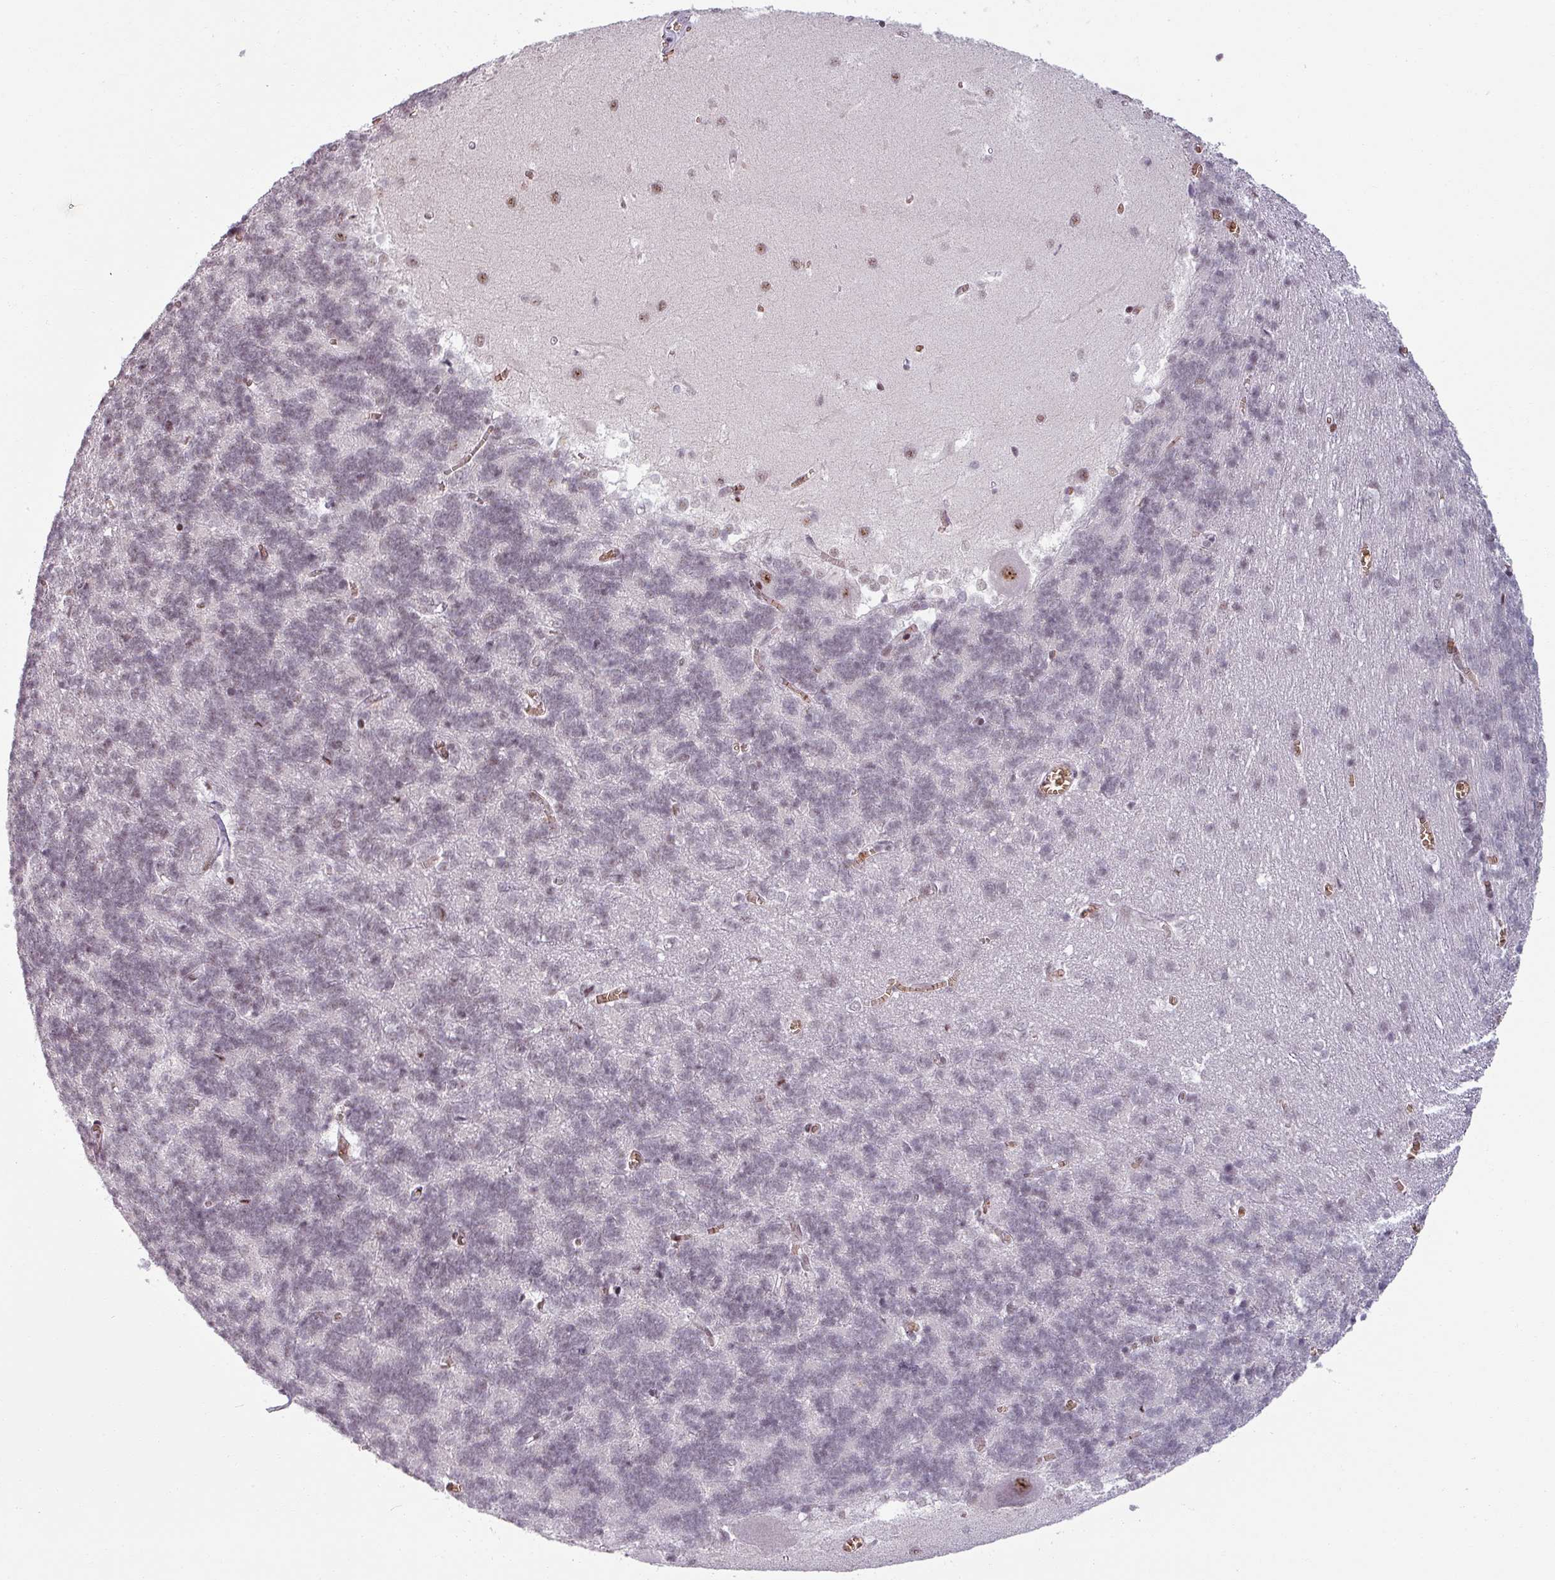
{"staining": {"intensity": "weak", "quantity": "25%-75%", "location": "nuclear"}, "tissue": "cerebellum", "cell_type": "Cells in granular layer", "image_type": "normal", "snomed": [{"axis": "morphology", "description": "Normal tissue, NOS"}, {"axis": "topography", "description": "Cerebellum"}], "caption": "Cerebellum was stained to show a protein in brown. There is low levels of weak nuclear staining in approximately 25%-75% of cells in granular layer. (Brightfield microscopy of DAB IHC at high magnification).", "gene": "NCOR1", "patient": {"sex": "male", "age": 37}}